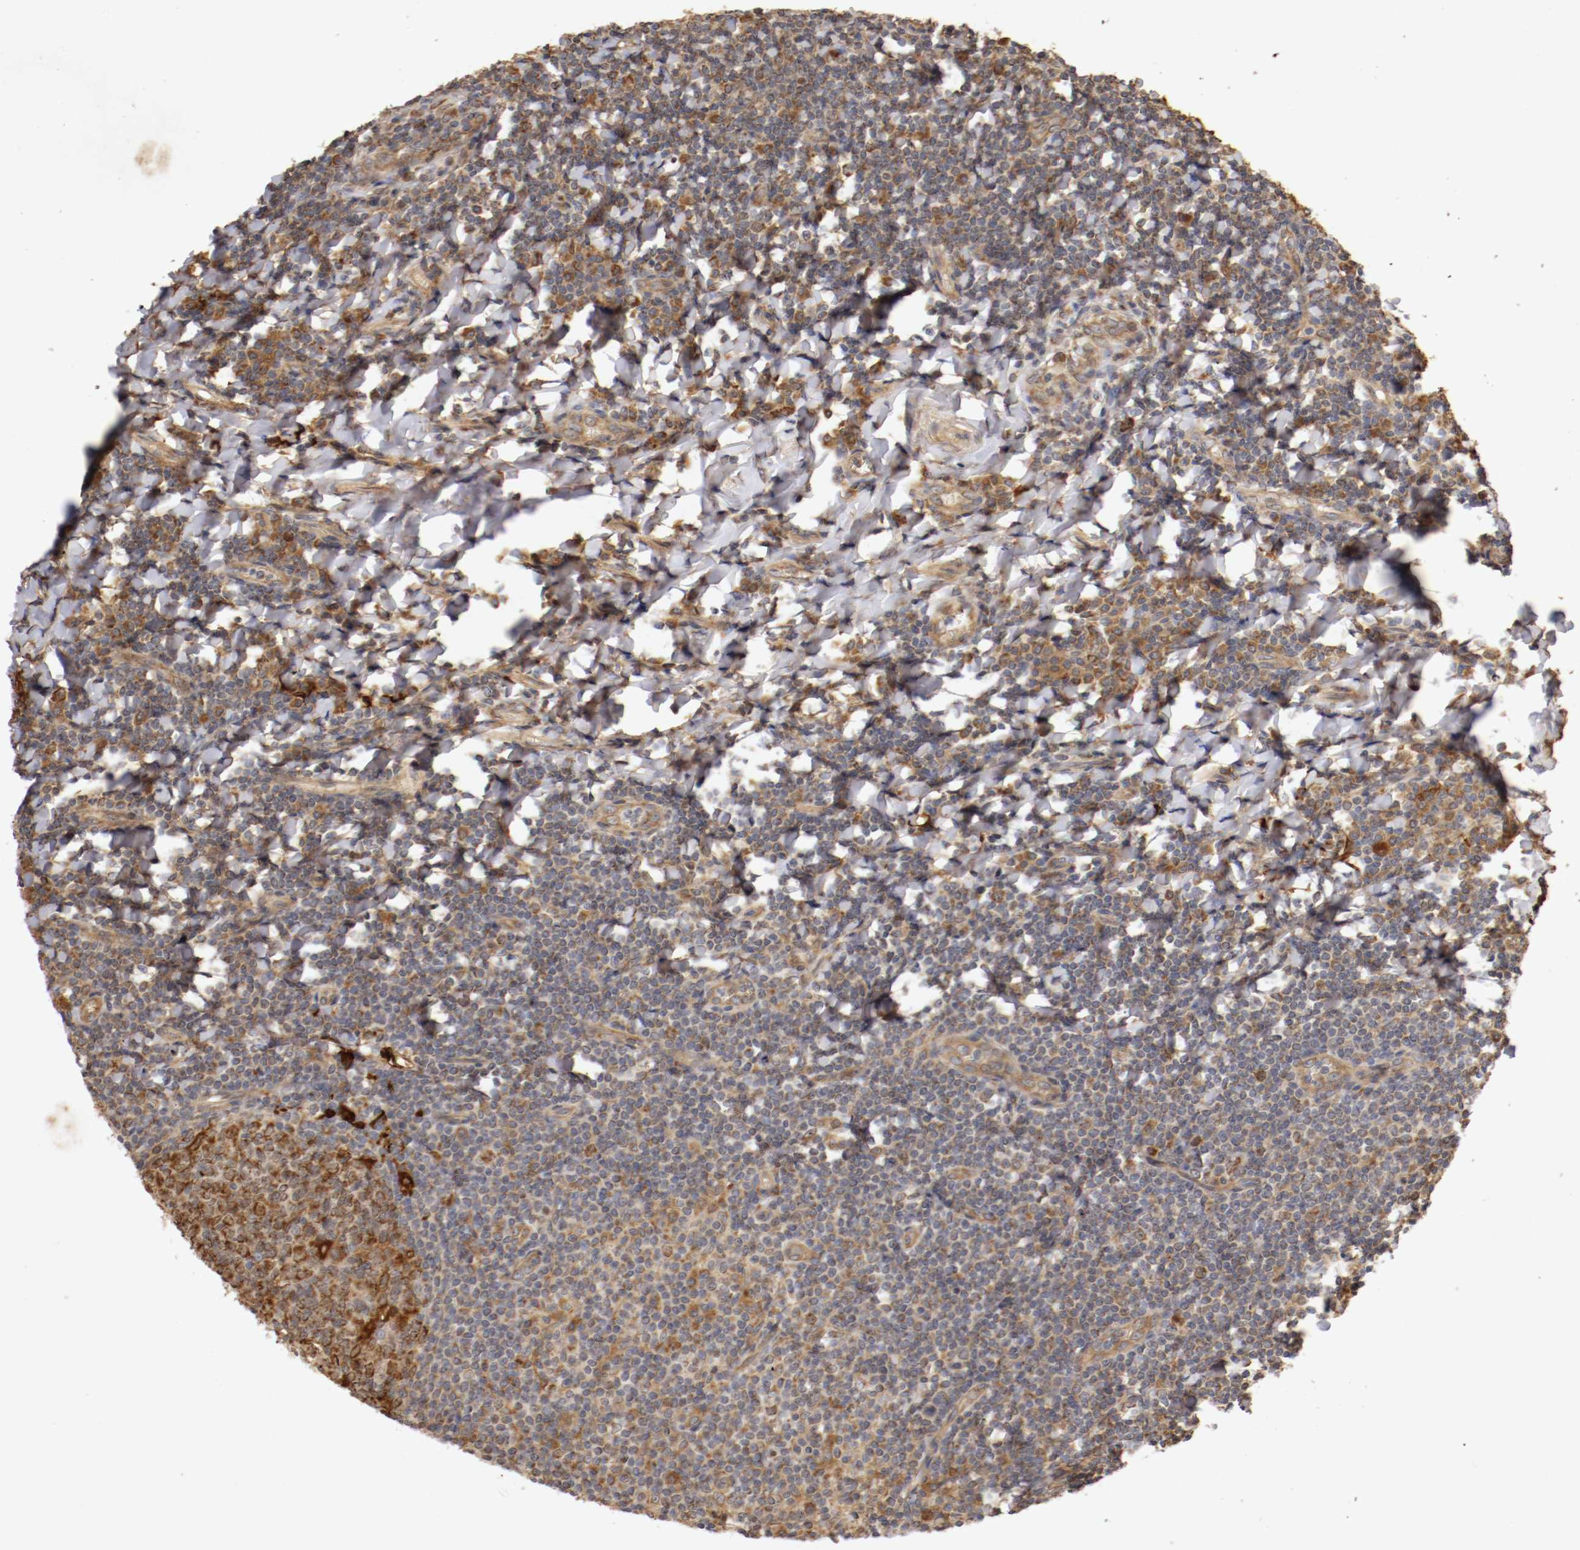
{"staining": {"intensity": "strong", "quantity": ">75%", "location": "cytoplasmic/membranous"}, "tissue": "tonsil", "cell_type": "Germinal center cells", "image_type": "normal", "snomed": [{"axis": "morphology", "description": "Normal tissue, NOS"}, {"axis": "topography", "description": "Tonsil"}], "caption": "A brown stain labels strong cytoplasmic/membranous positivity of a protein in germinal center cells of unremarkable tonsil.", "gene": "VEZT", "patient": {"sex": "male", "age": 31}}